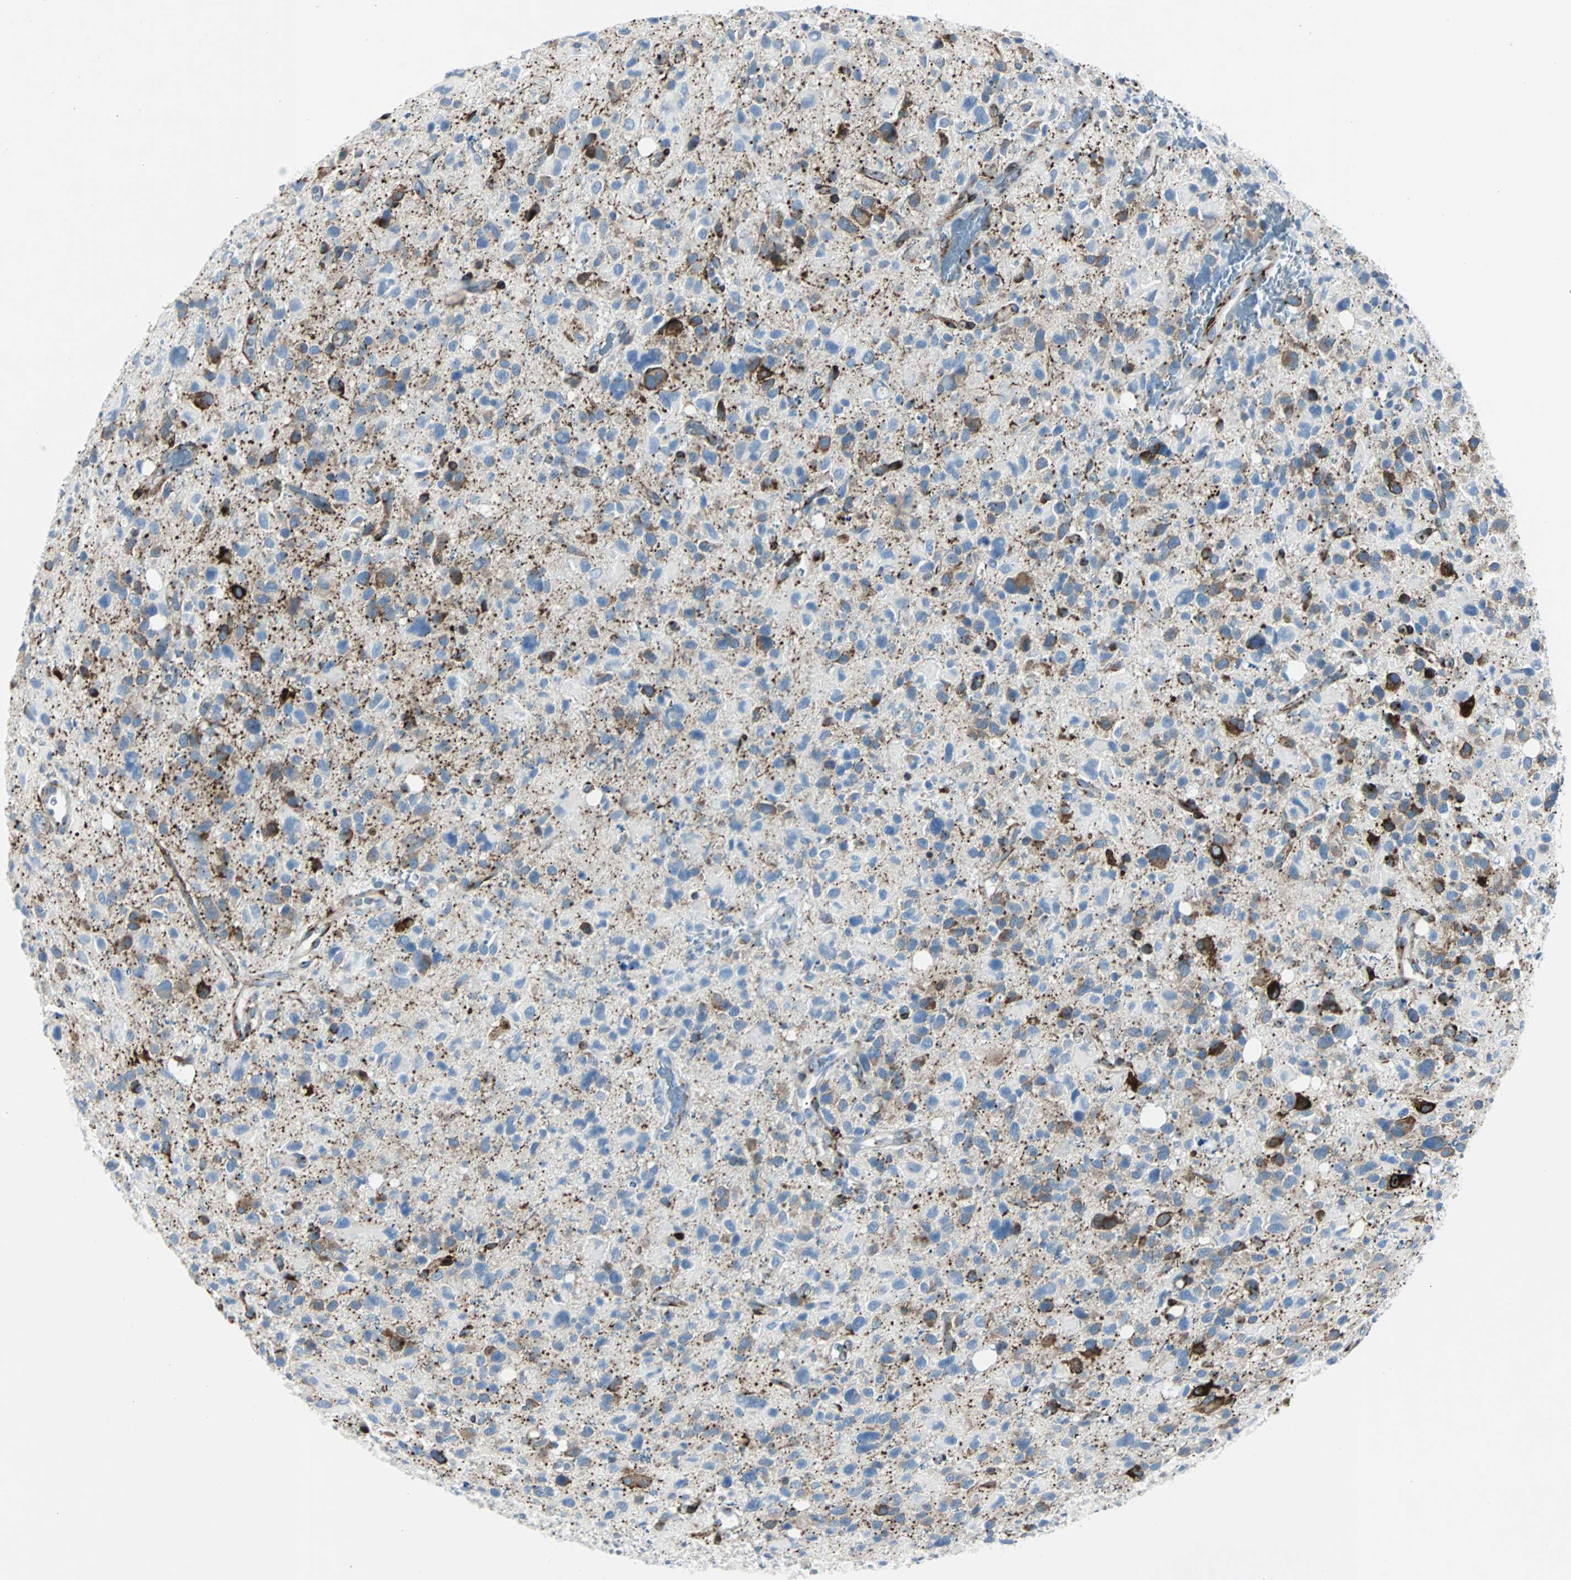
{"staining": {"intensity": "moderate", "quantity": ">75%", "location": "cytoplasmic/membranous"}, "tissue": "glioma", "cell_type": "Tumor cells", "image_type": "cancer", "snomed": [{"axis": "morphology", "description": "Glioma, malignant, High grade"}, {"axis": "topography", "description": "Brain"}], "caption": "Immunohistochemistry (IHC) photomicrograph of neoplastic tissue: glioma stained using IHC reveals medium levels of moderate protein expression localized specifically in the cytoplasmic/membranous of tumor cells, appearing as a cytoplasmic/membranous brown color.", "gene": "BBC3", "patient": {"sex": "male", "age": 48}}